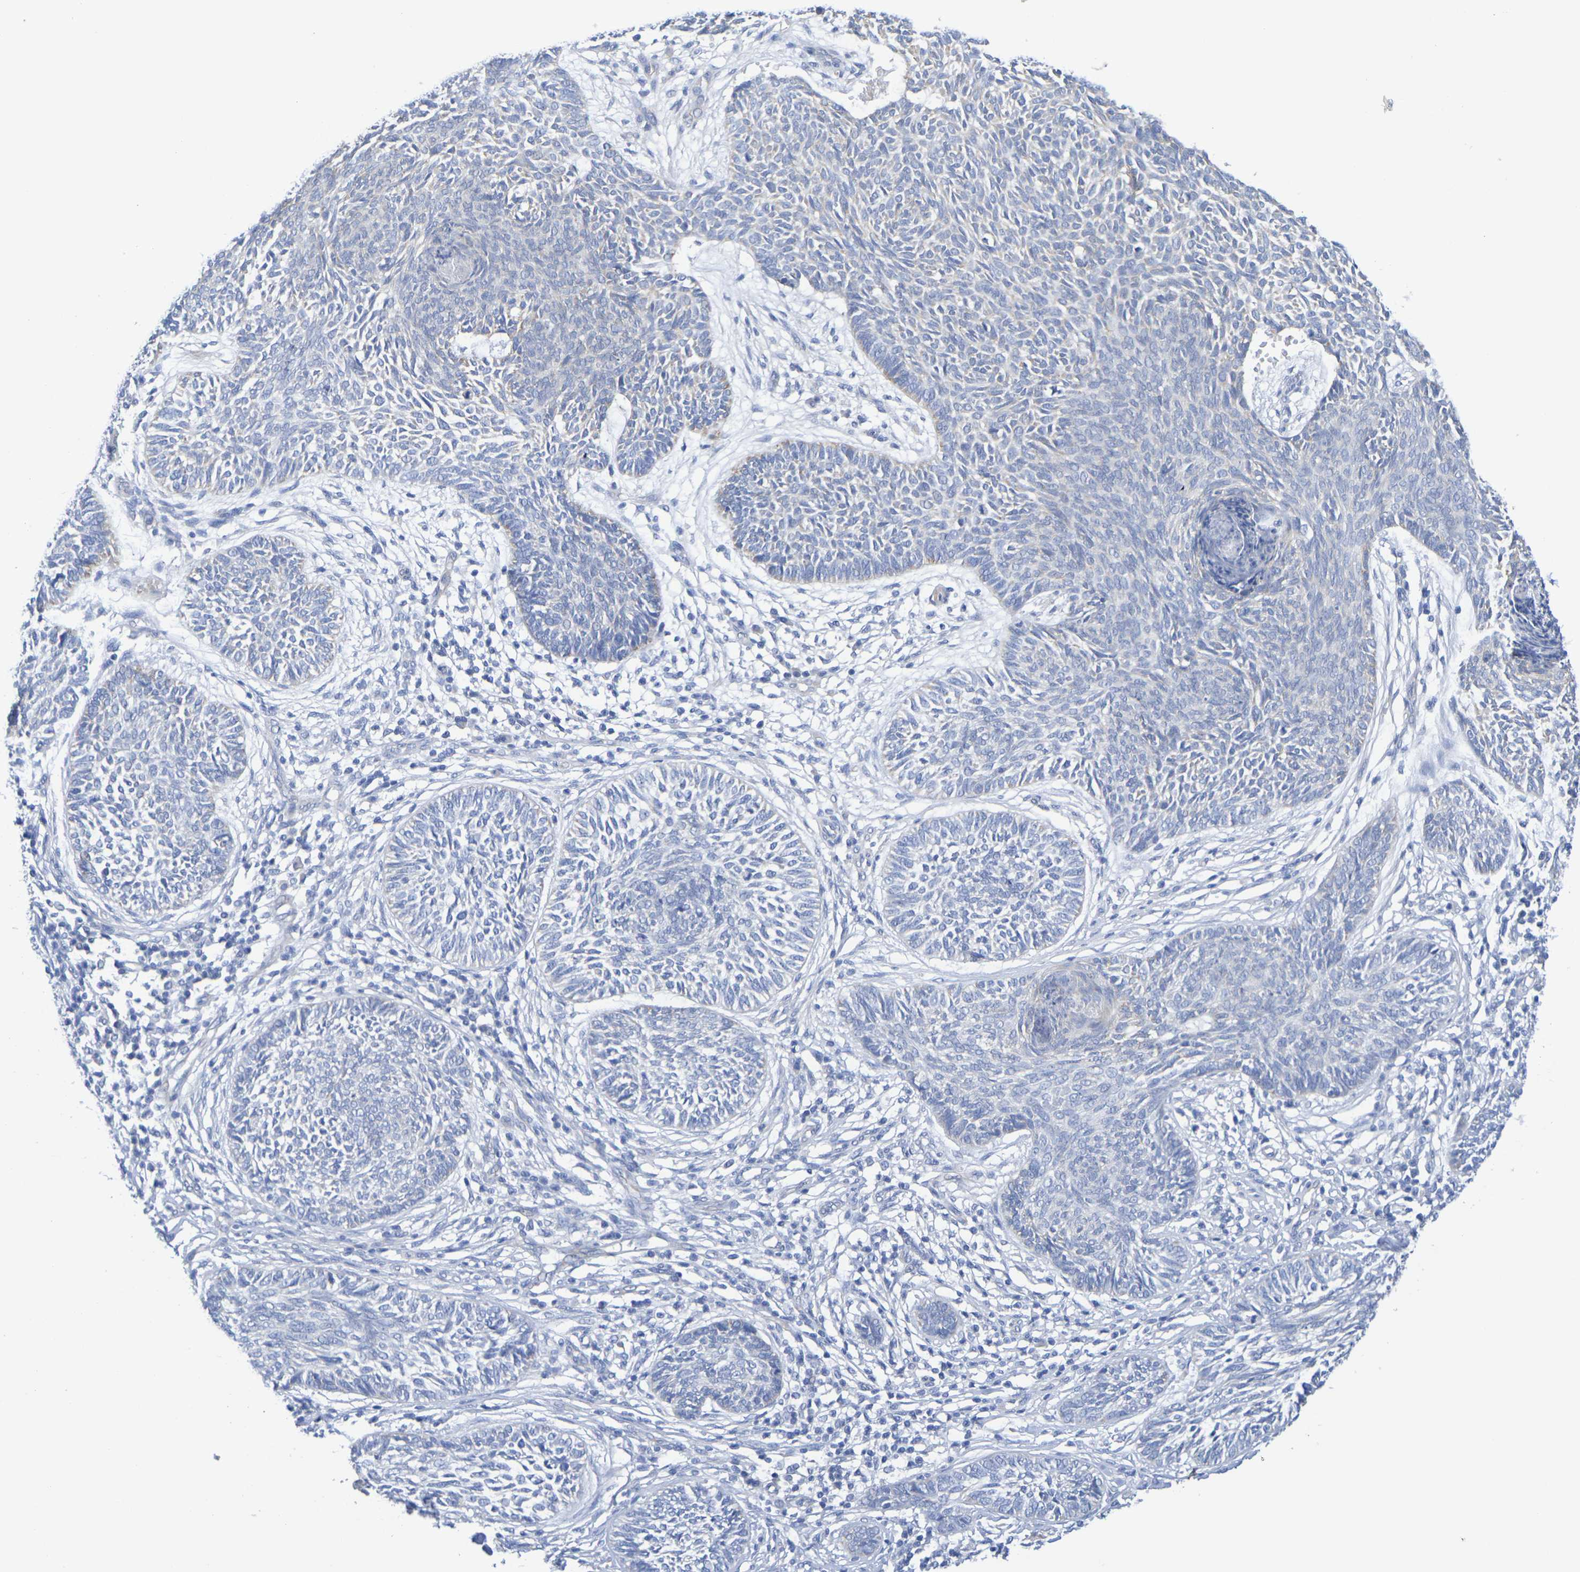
{"staining": {"intensity": "negative", "quantity": "none", "location": "none"}, "tissue": "skin cancer", "cell_type": "Tumor cells", "image_type": "cancer", "snomed": [{"axis": "morphology", "description": "Papilloma, NOS"}, {"axis": "morphology", "description": "Basal cell carcinoma"}, {"axis": "topography", "description": "Skin"}], "caption": "A photomicrograph of skin papilloma stained for a protein demonstrates no brown staining in tumor cells.", "gene": "TMCC3", "patient": {"sex": "male", "age": 87}}